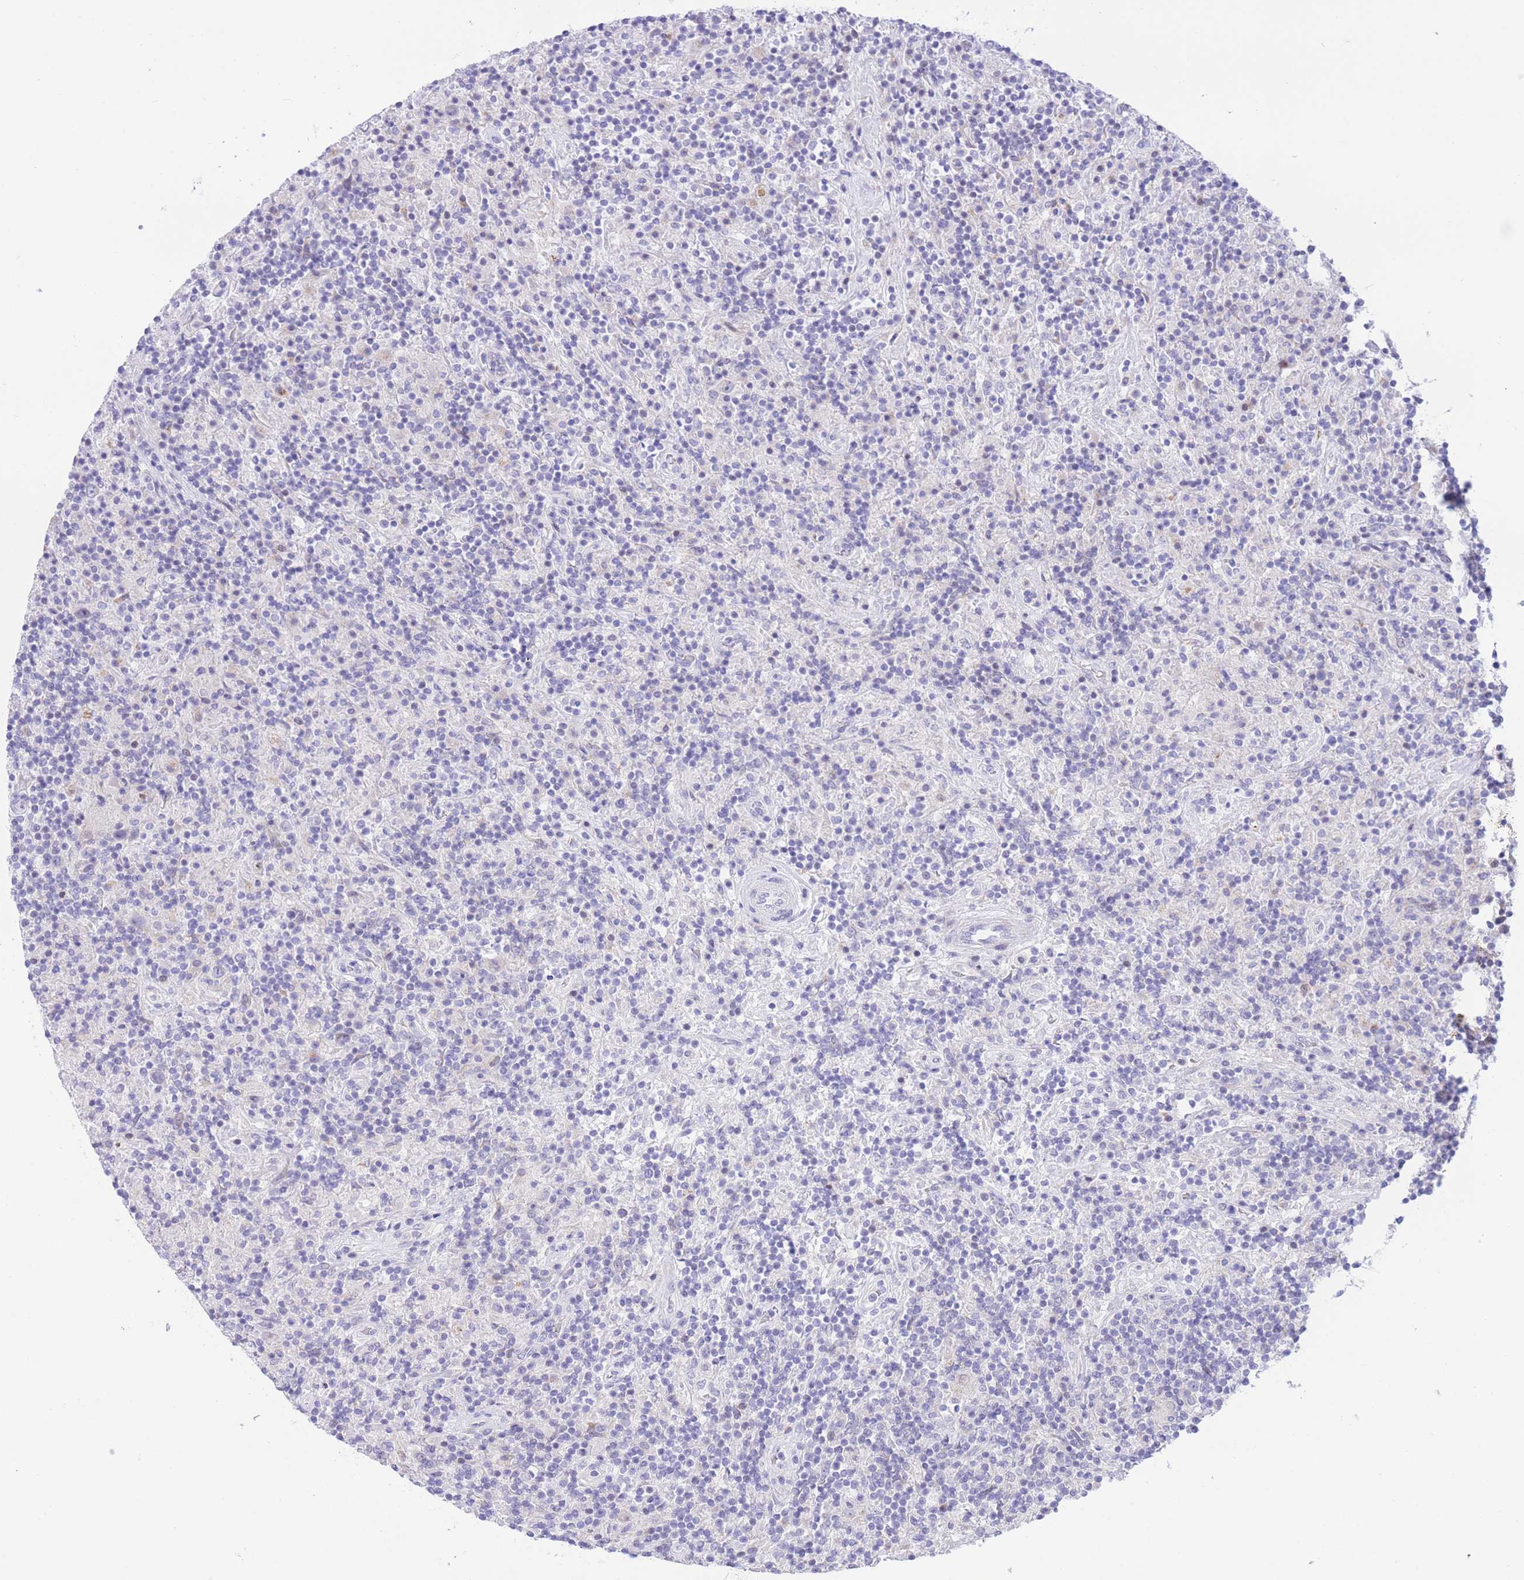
{"staining": {"intensity": "negative", "quantity": "none", "location": "none"}, "tissue": "lymphoma", "cell_type": "Tumor cells", "image_type": "cancer", "snomed": [{"axis": "morphology", "description": "Hodgkin's disease, NOS"}, {"axis": "topography", "description": "Lymph node"}], "caption": "Image shows no significant protein positivity in tumor cells of lymphoma. (DAB immunohistochemistry (IHC), high magnification).", "gene": "RPL39L", "patient": {"sex": "male", "age": 70}}